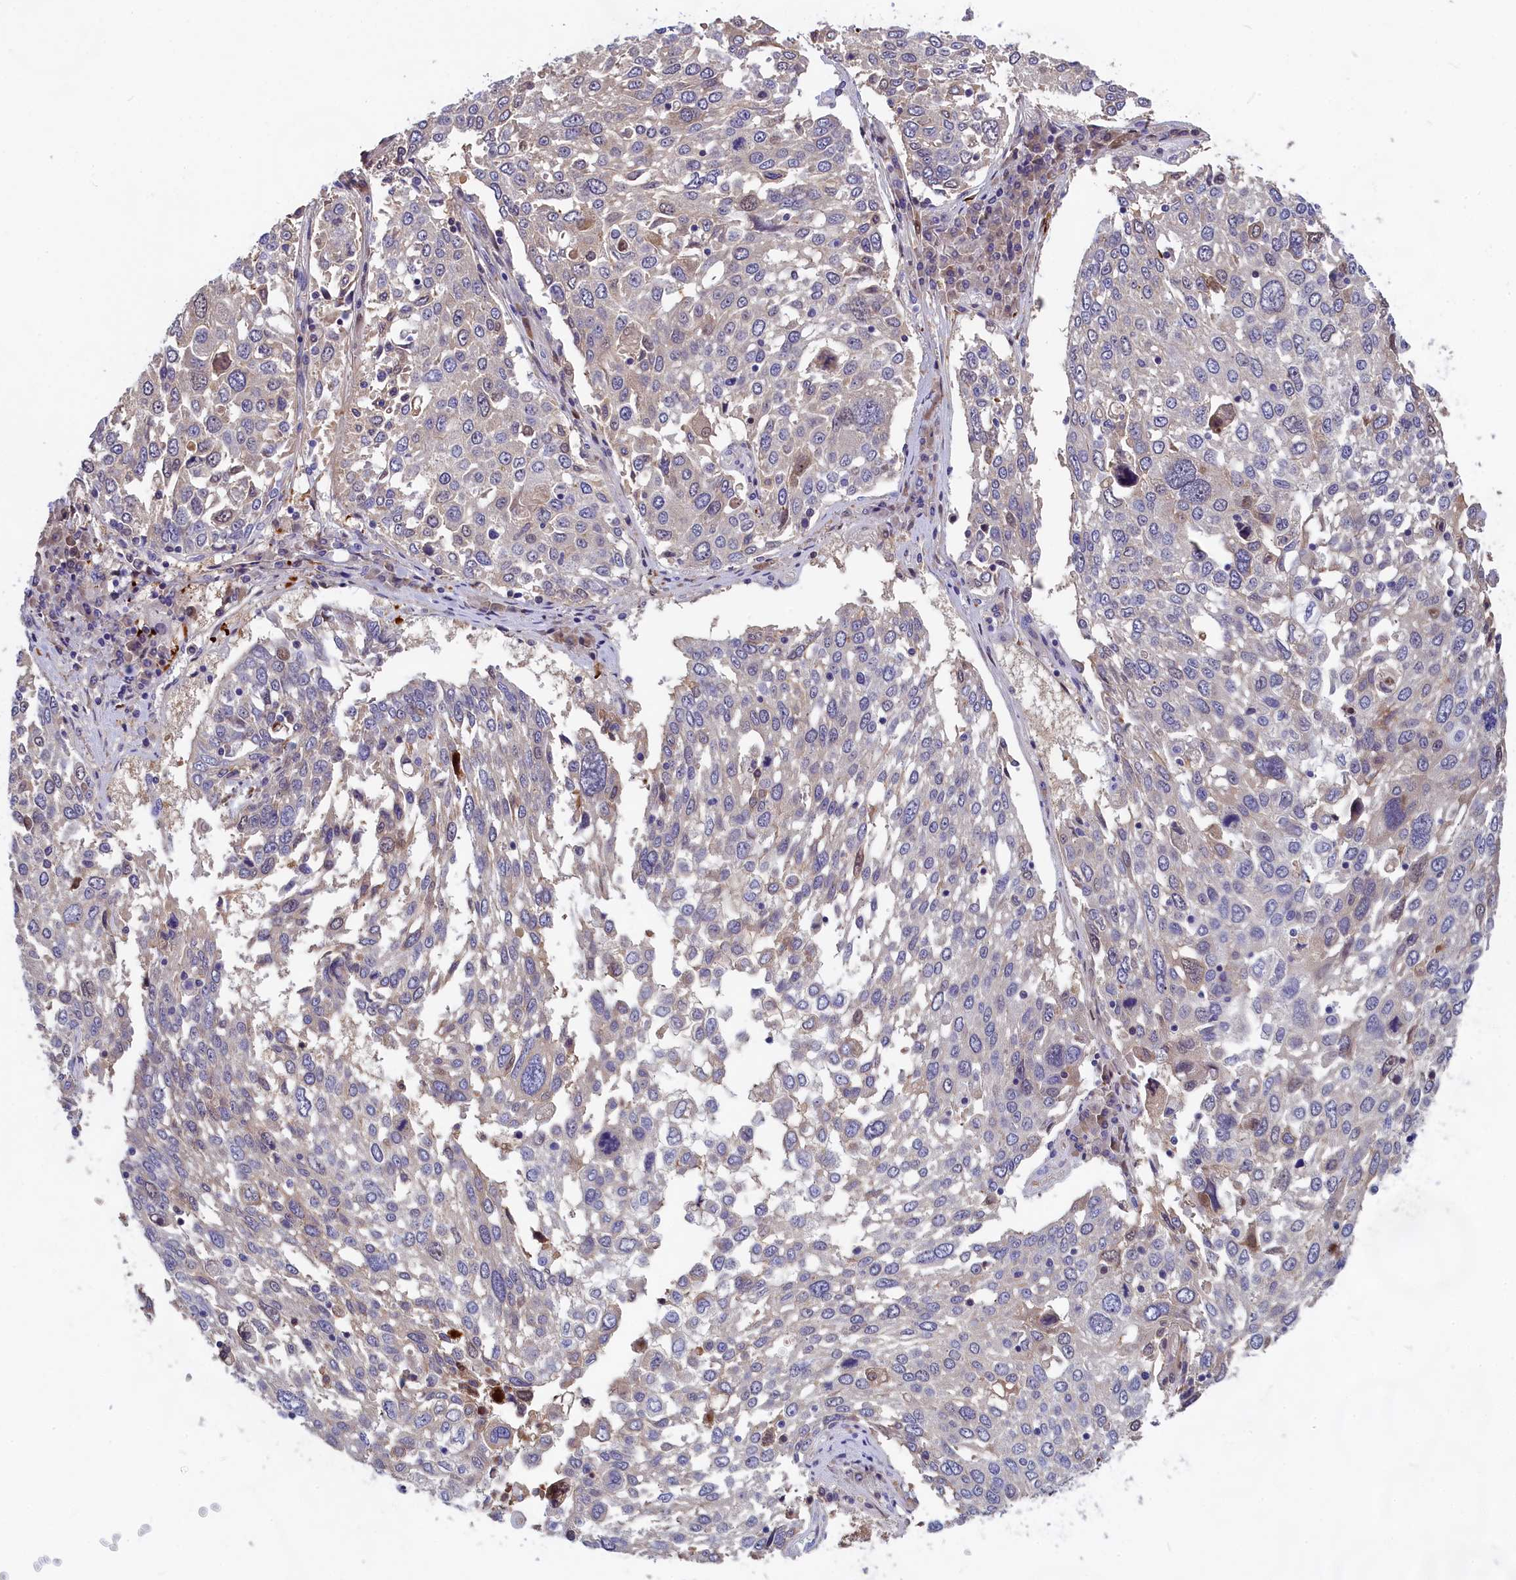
{"staining": {"intensity": "negative", "quantity": "none", "location": "none"}, "tissue": "lung cancer", "cell_type": "Tumor cells", "image_type": "cancer", "snomed": [{"axis": "morphology", "description": "Squamous cell carcinoma, NOS"}, {"axis": "topography", "description": "Lung"}], "caption": "High magnification brightfield microscopy of lung squamous cell carcinoma stained with DAB (3,3'-diaminobenzidine) (brown) and counterstained with hematoxylin (blue): tumor cells show no significant expression. (DAB (3,3'-diaminobenzidine) immunohistochemistry, high magnification).", "gene": "NKPD1", "patient": {"sex": "male", "age": 65}}